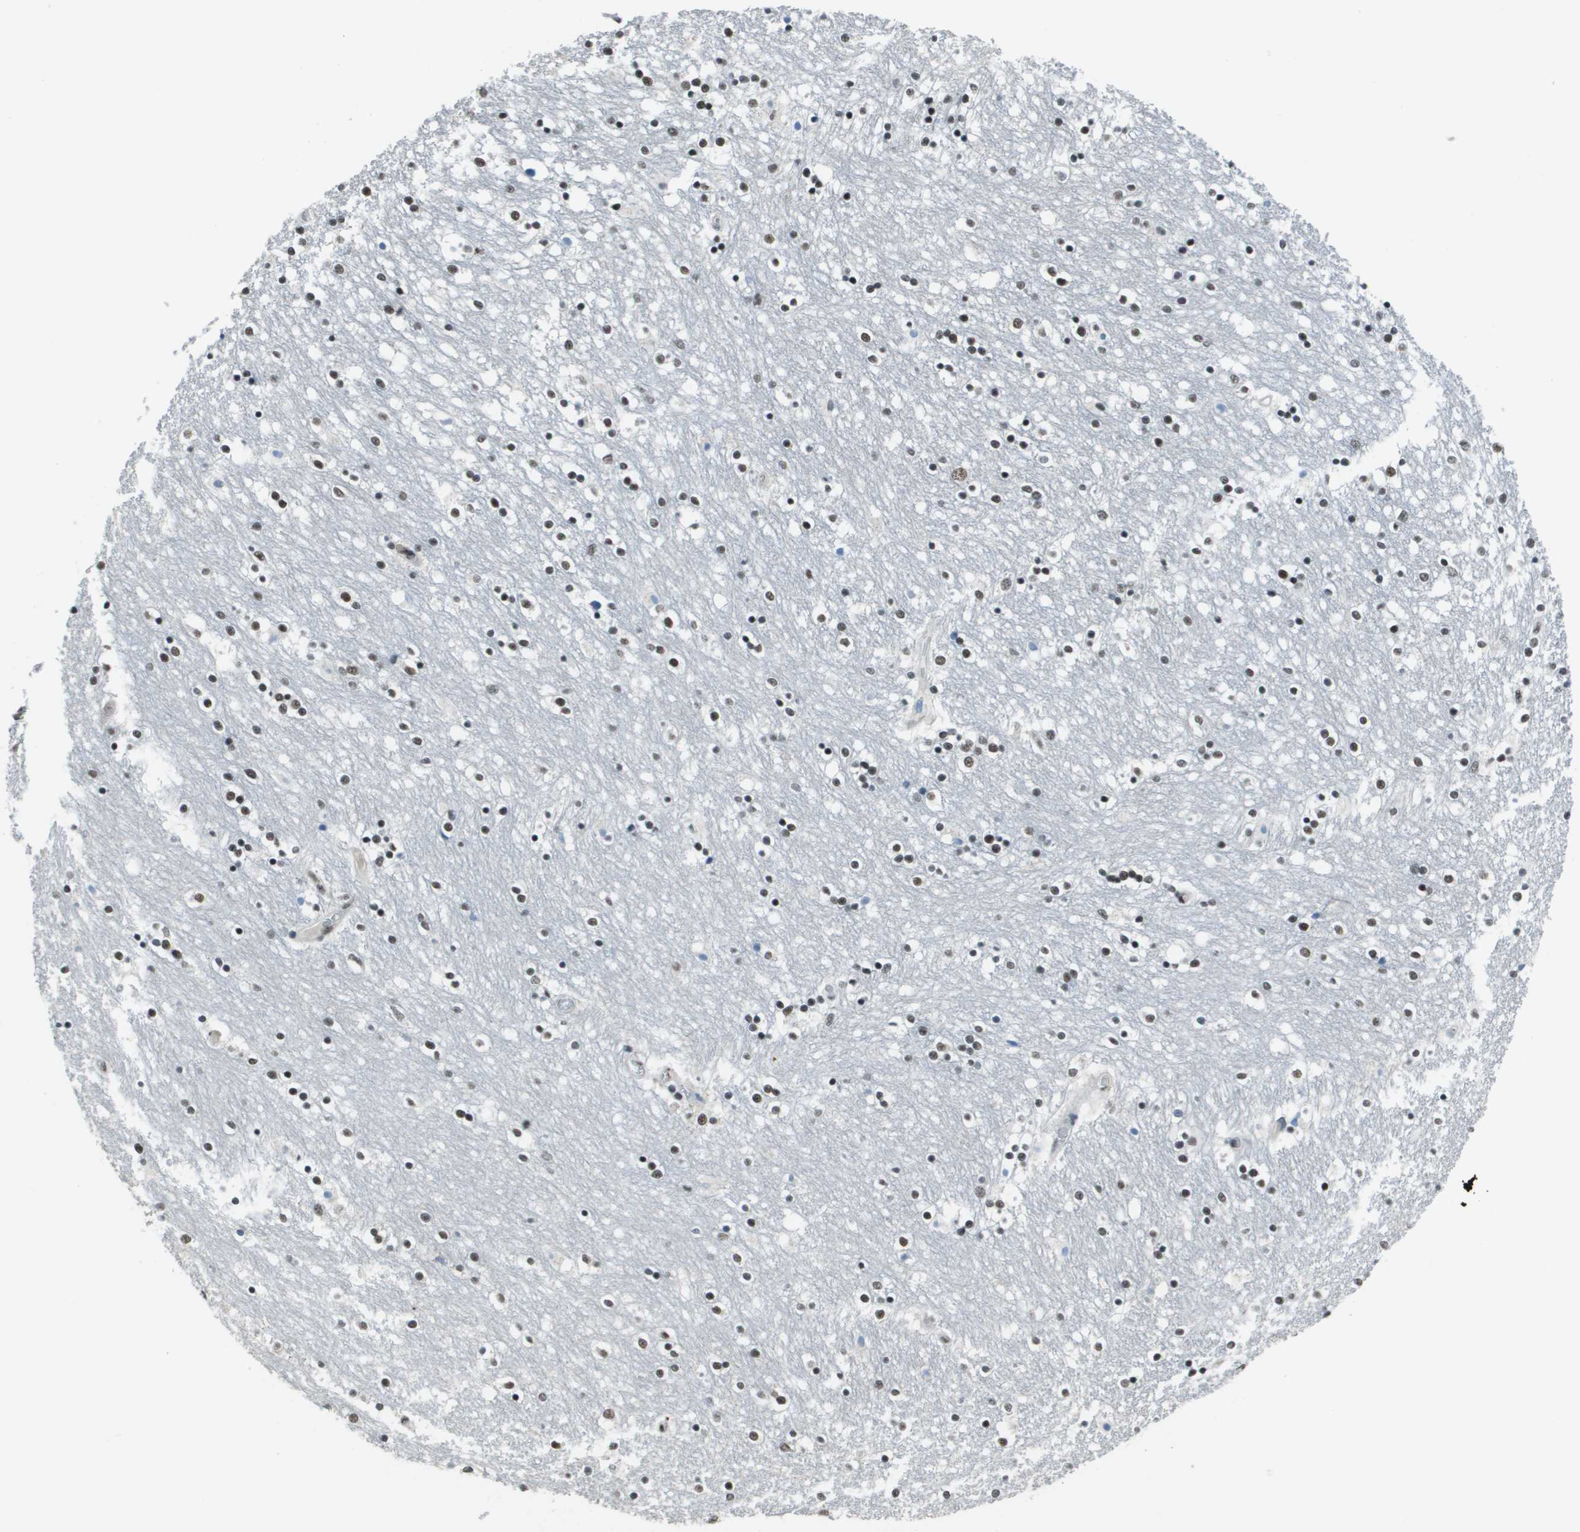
{"staining": {"intensity": "negative", "quantity": "none", "location": "none"}, "tissue": "caudate", "cell_type": "Glial cells", "image_type": "normal", "snomed": [{"axis": "morphology", "description": "Normal tissue, NOS"}, {"axis": "topography", "description": "Lateral ventricle wall"}], "caption": "A high-resolution micrograph shows IHC staining of unremarkable caudate, which demonstrates no significant positivity in glial cells. Brightfield microscopy of IHC stained with DAB (3,3'-diaminobenzidine) (brown) and hematoxylin (blue), captured at high magnification.", "gene": "DEPDC1", "patient": {"sex": "female", "age": 54}}